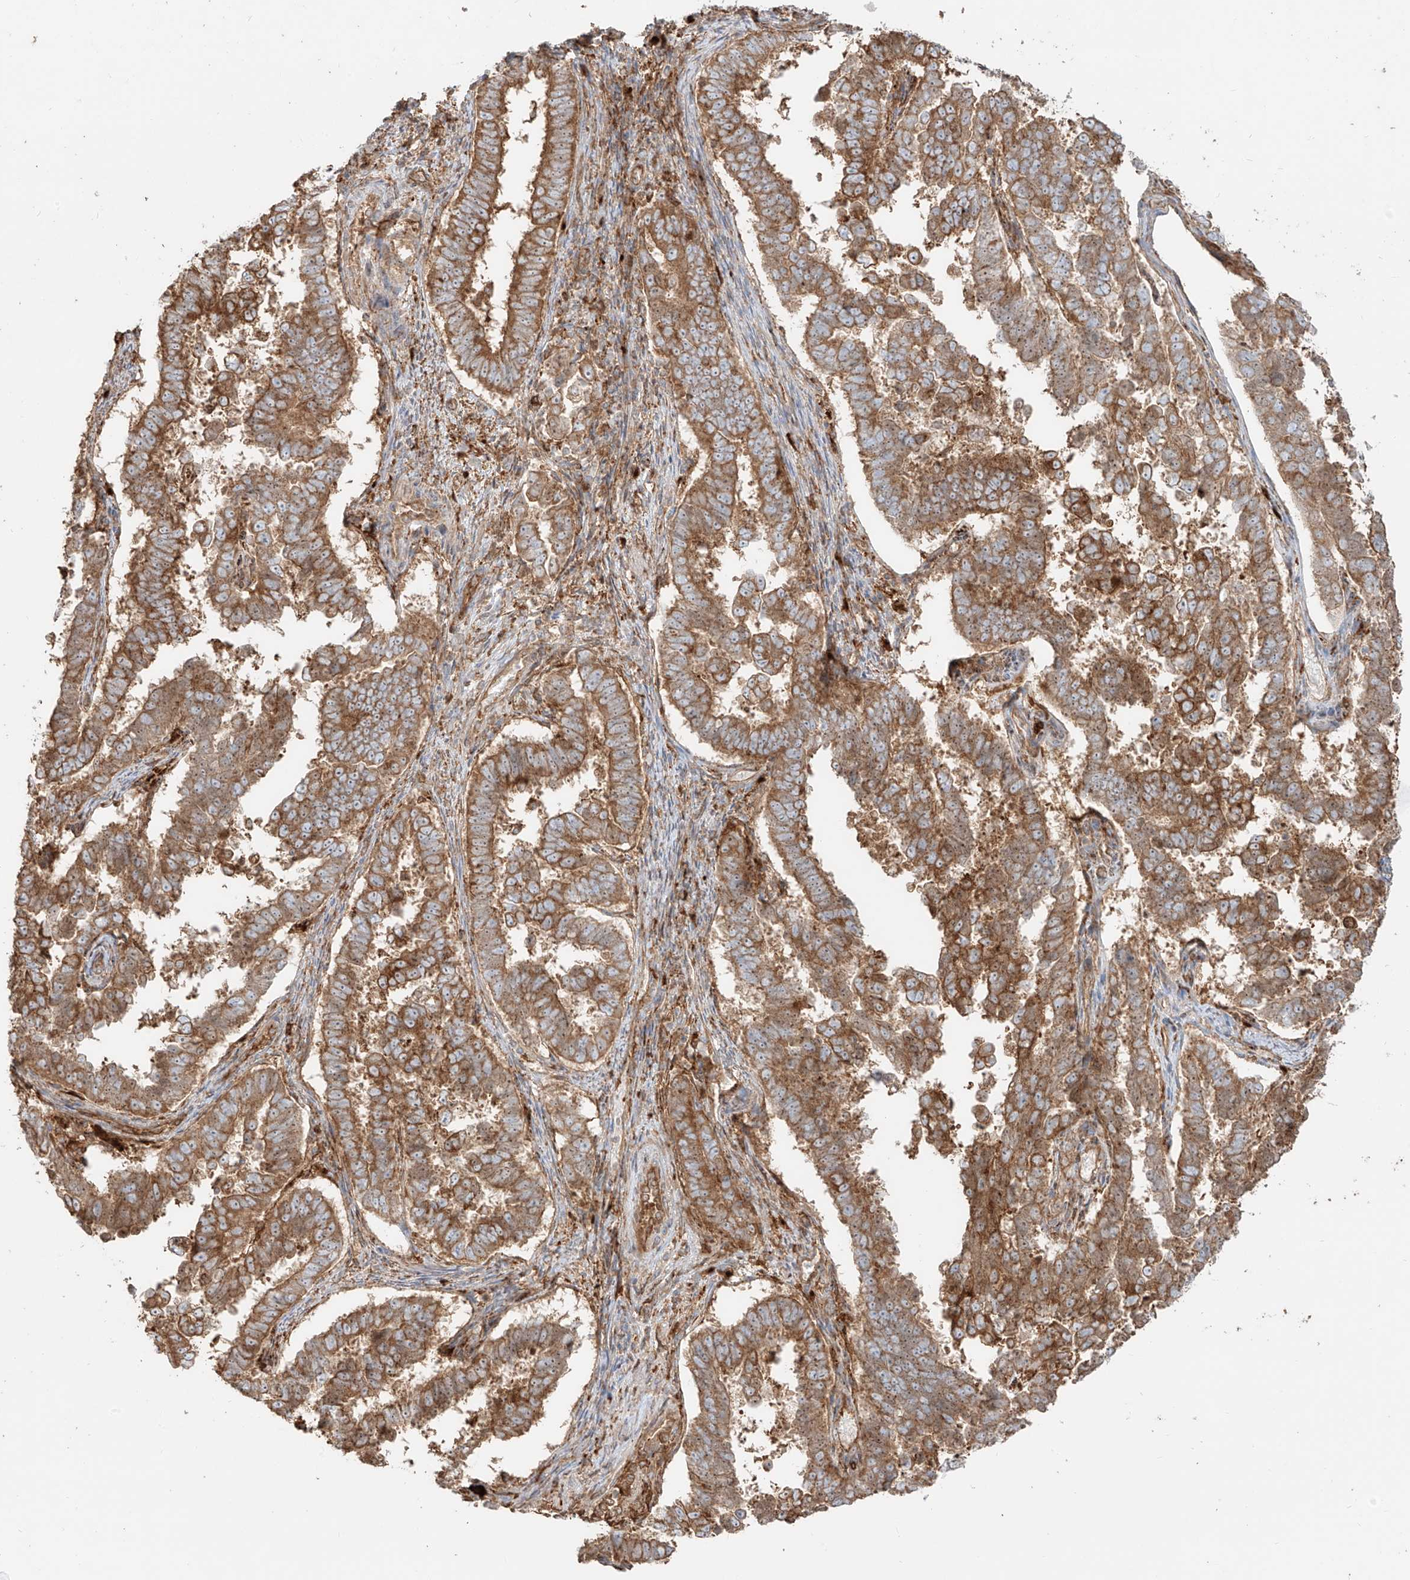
{"staining": {"intensity": "moderate", "quantity": ">75%", "location": "cytoplasmic/membranous"}, "tissue": "endometrial cancer", "cell_type": "Tumor cells", "image_type": "cancer", "snomed": [{"axis": "morphology", "description": "Adenocarcinoma, NOS"}, {"axis": "topography", "description": "Endometrium"}], "caption": "Endometrial cancer (adenocarcinoma) stained with a protein marker exhibits moderate staining in tumor cells.", "gene": "SNX9", "patient": {"sex": "female", "age": 75}}